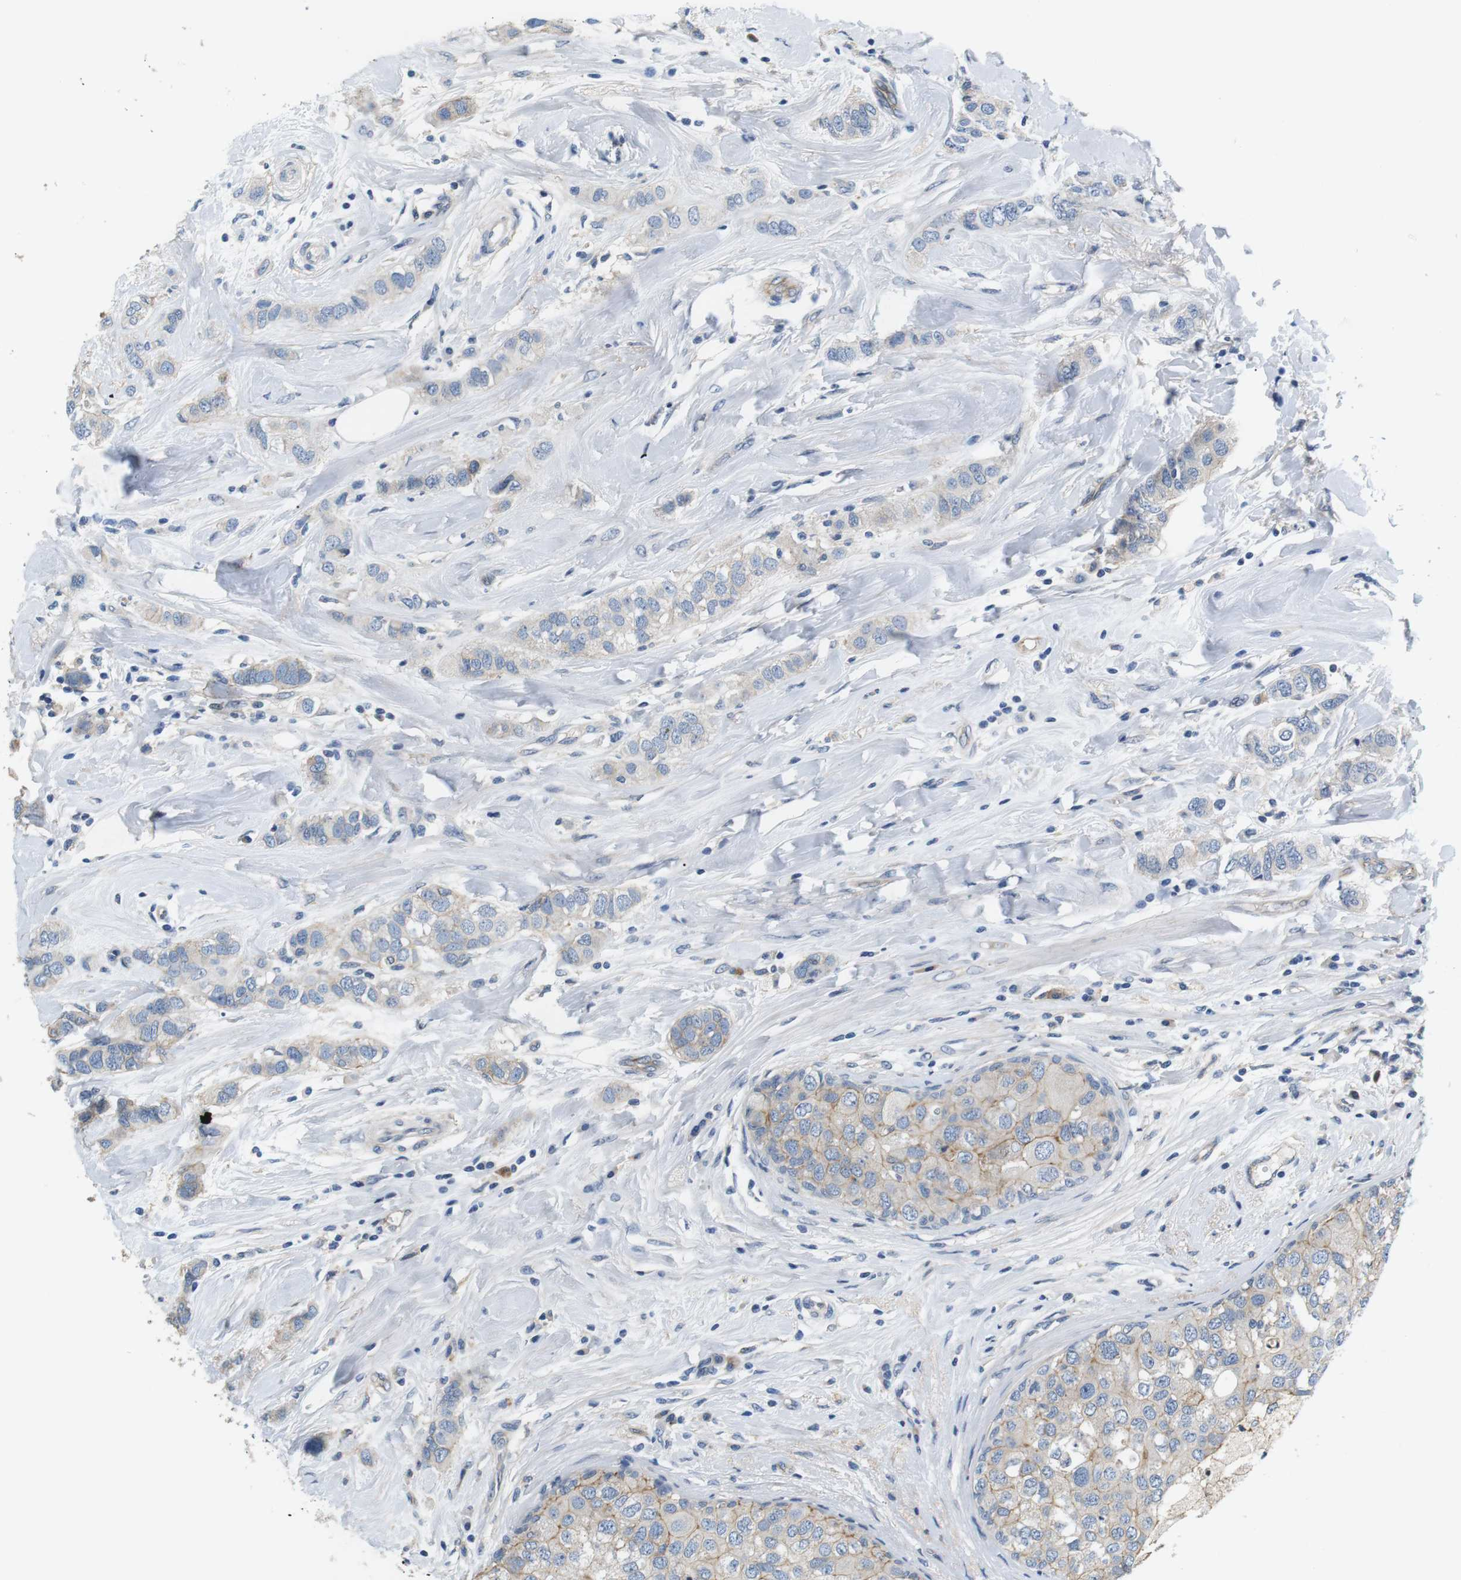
{"staining": {"intensity": "weak", "quantity": "<25%", "location": "cytoplasmic/membranous"}, "tissue": "breast cancer", "cell_type": "Tumor cells", "image_type": "cancer", "snomed": [{"axis": "morphology", "description": "Duct carcinoma"}, {"axis": "topography", "description": "Breast"}], "caption": "High power microscopy photomicrograph of an immunohistochemistry photomicrograph of breast cancer, revealing no significant expression in tumor cells.", "gene": "SLC30A1", "patient": {"sex": "female", "age": 50}}